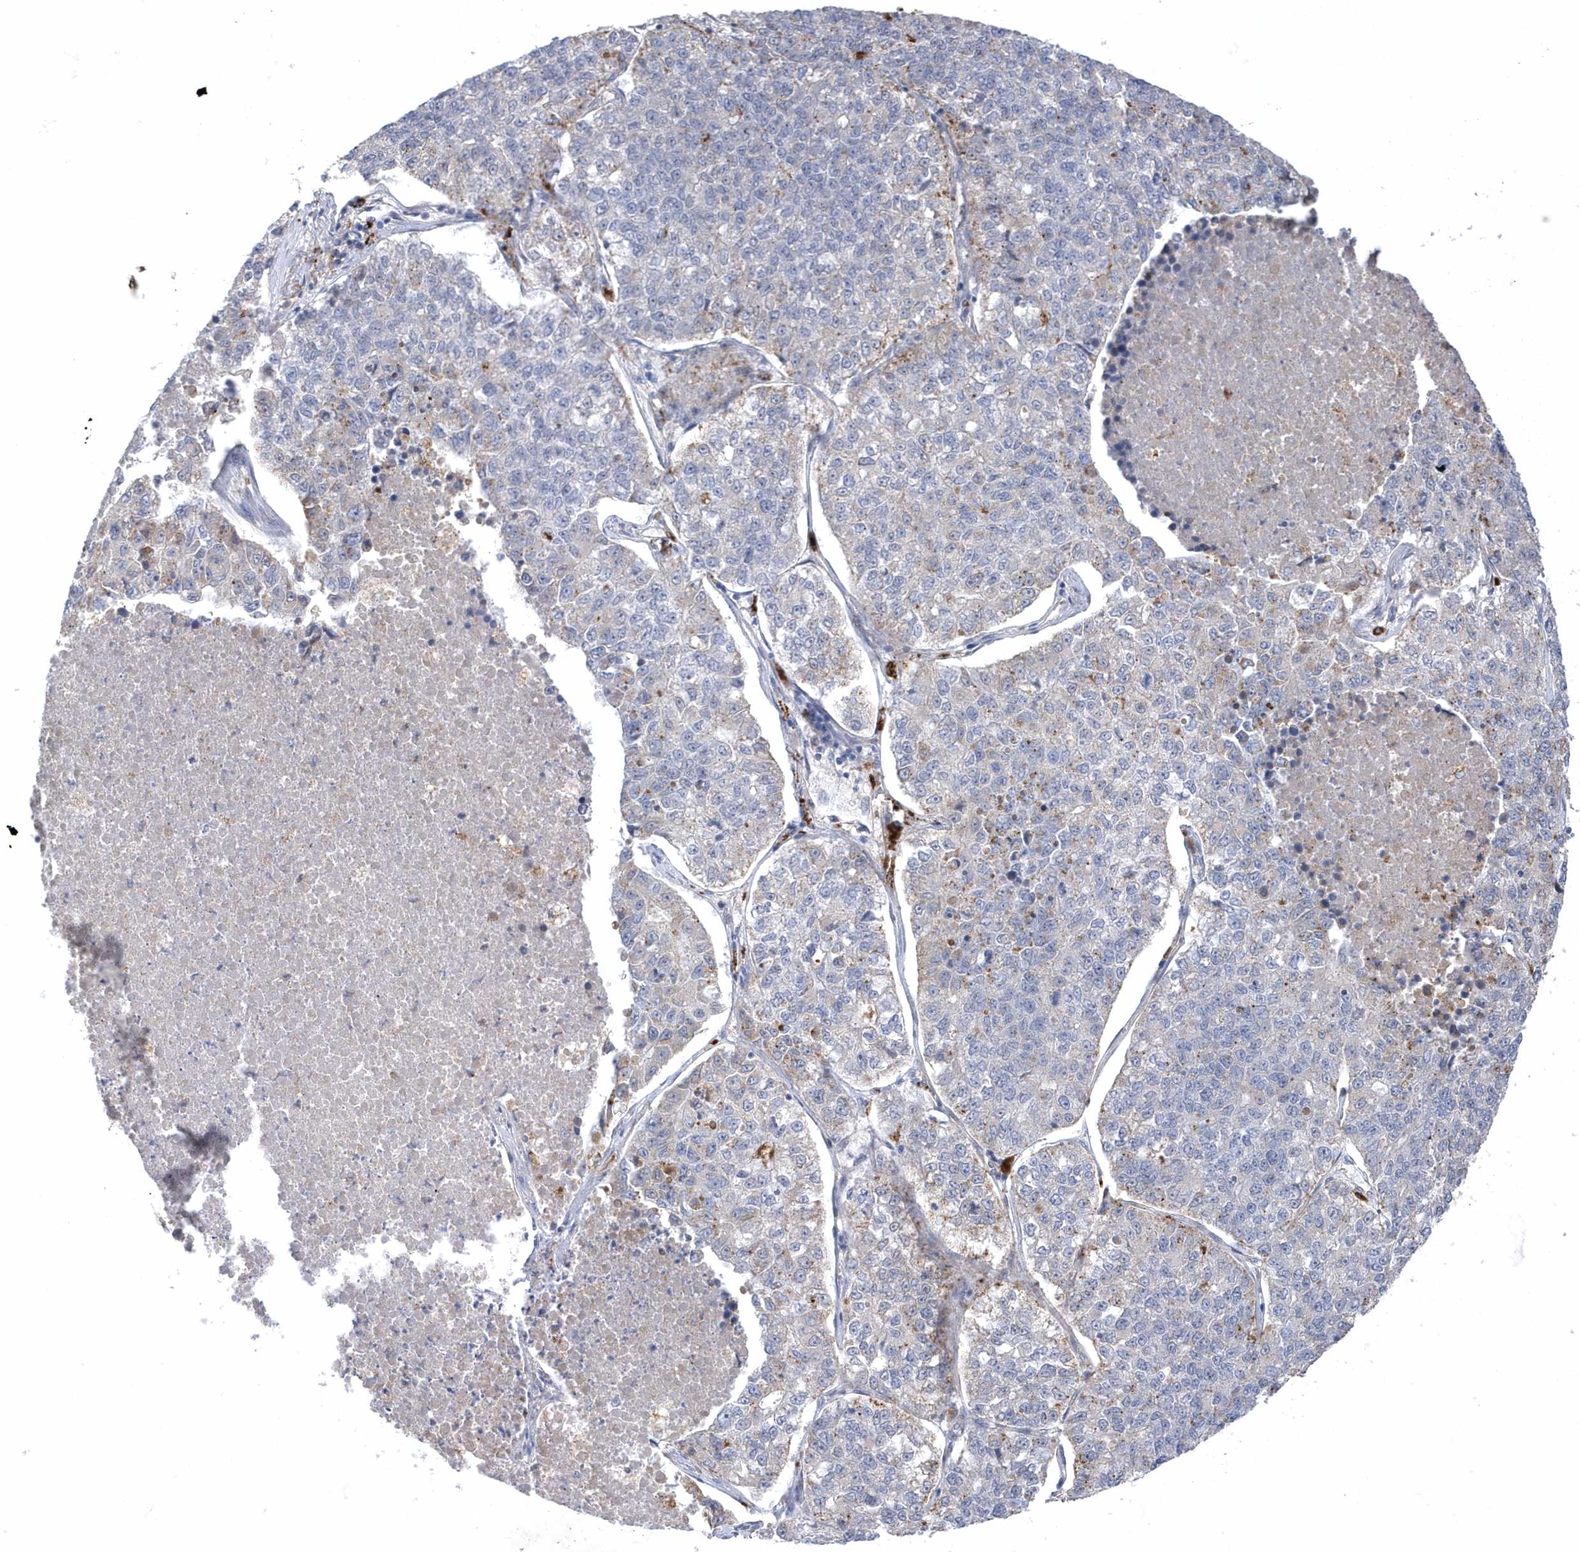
{"staining": {"intensity": "negative", "quantity": "none", "location": "none"}, "tissue": "lung cancer", "cell_type": "Tumor cells", "image_type": "cancer", "snomed": [{"axis": "morphology", "description": "Adenocarcinoma, NOS"}, {"axis": "topography", "description": "Lung"}], "caption": "Immunohistochemical staining of lung cancer (adenocarcinoma) displays no significant staining in tumor cells.", "gene": "ANAPC1", "patient": {"sex": "male", "age": 49}}